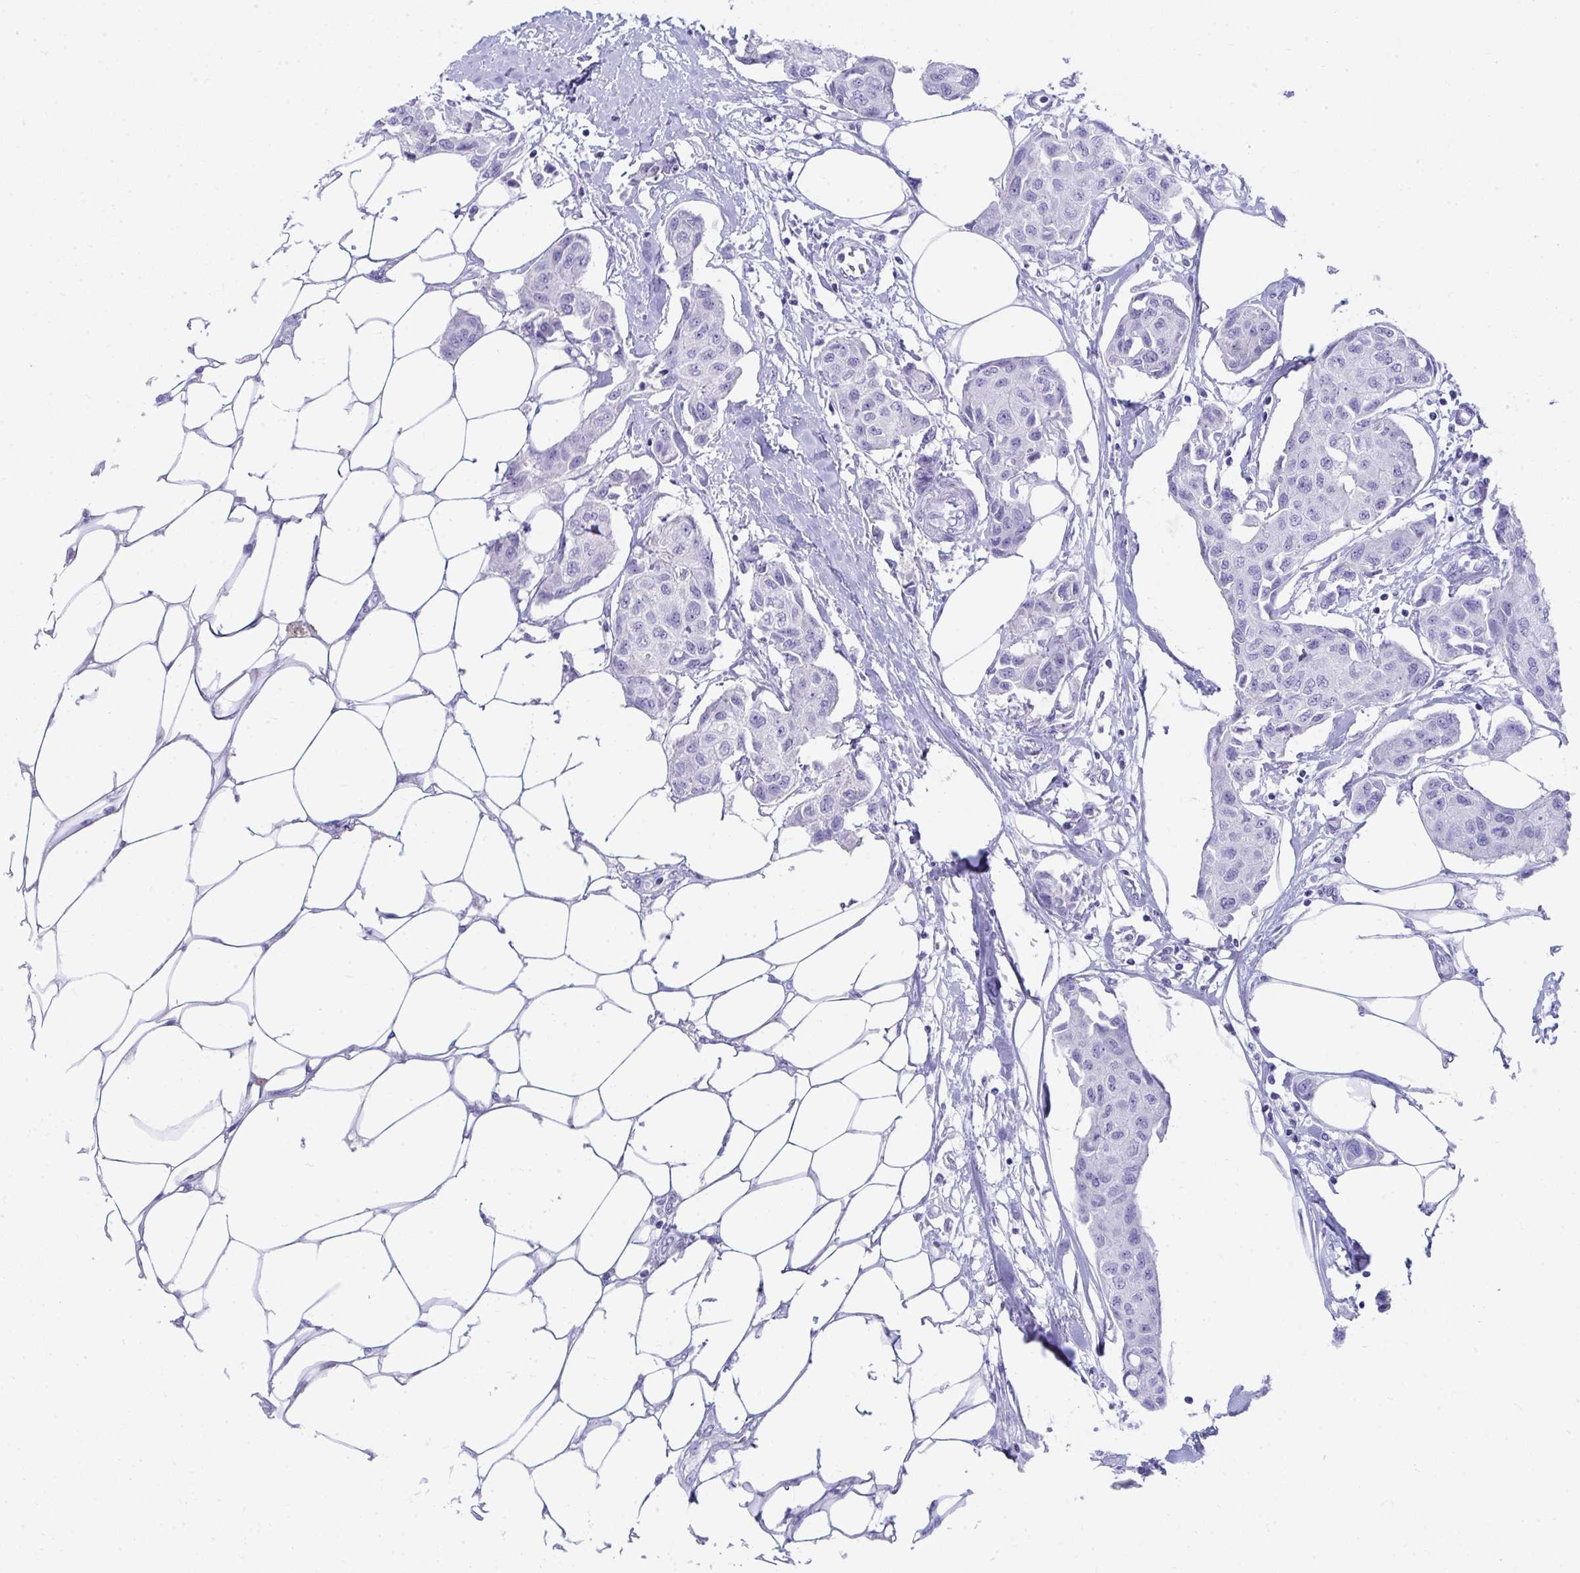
{"staining": {"intensity": "negative", "quantity": "none", "location": "none"}, "tissue": "breast cancer", "cell_type": "Tumor cells", "image_type": "cancer", "snomed": [{"axis": "morphology", "description": "Duct carcinoma"}, {"axis": "topography", "description": "Breast"}, {"axis": "topography", "description": "Lymph node"}], "caption": "Tumor cells are negative for brown protein staining in infiltrating ductal carcinoma (breast).", "gene": "SEC14L3", "patient": {"sex": "female", "age": 80}}